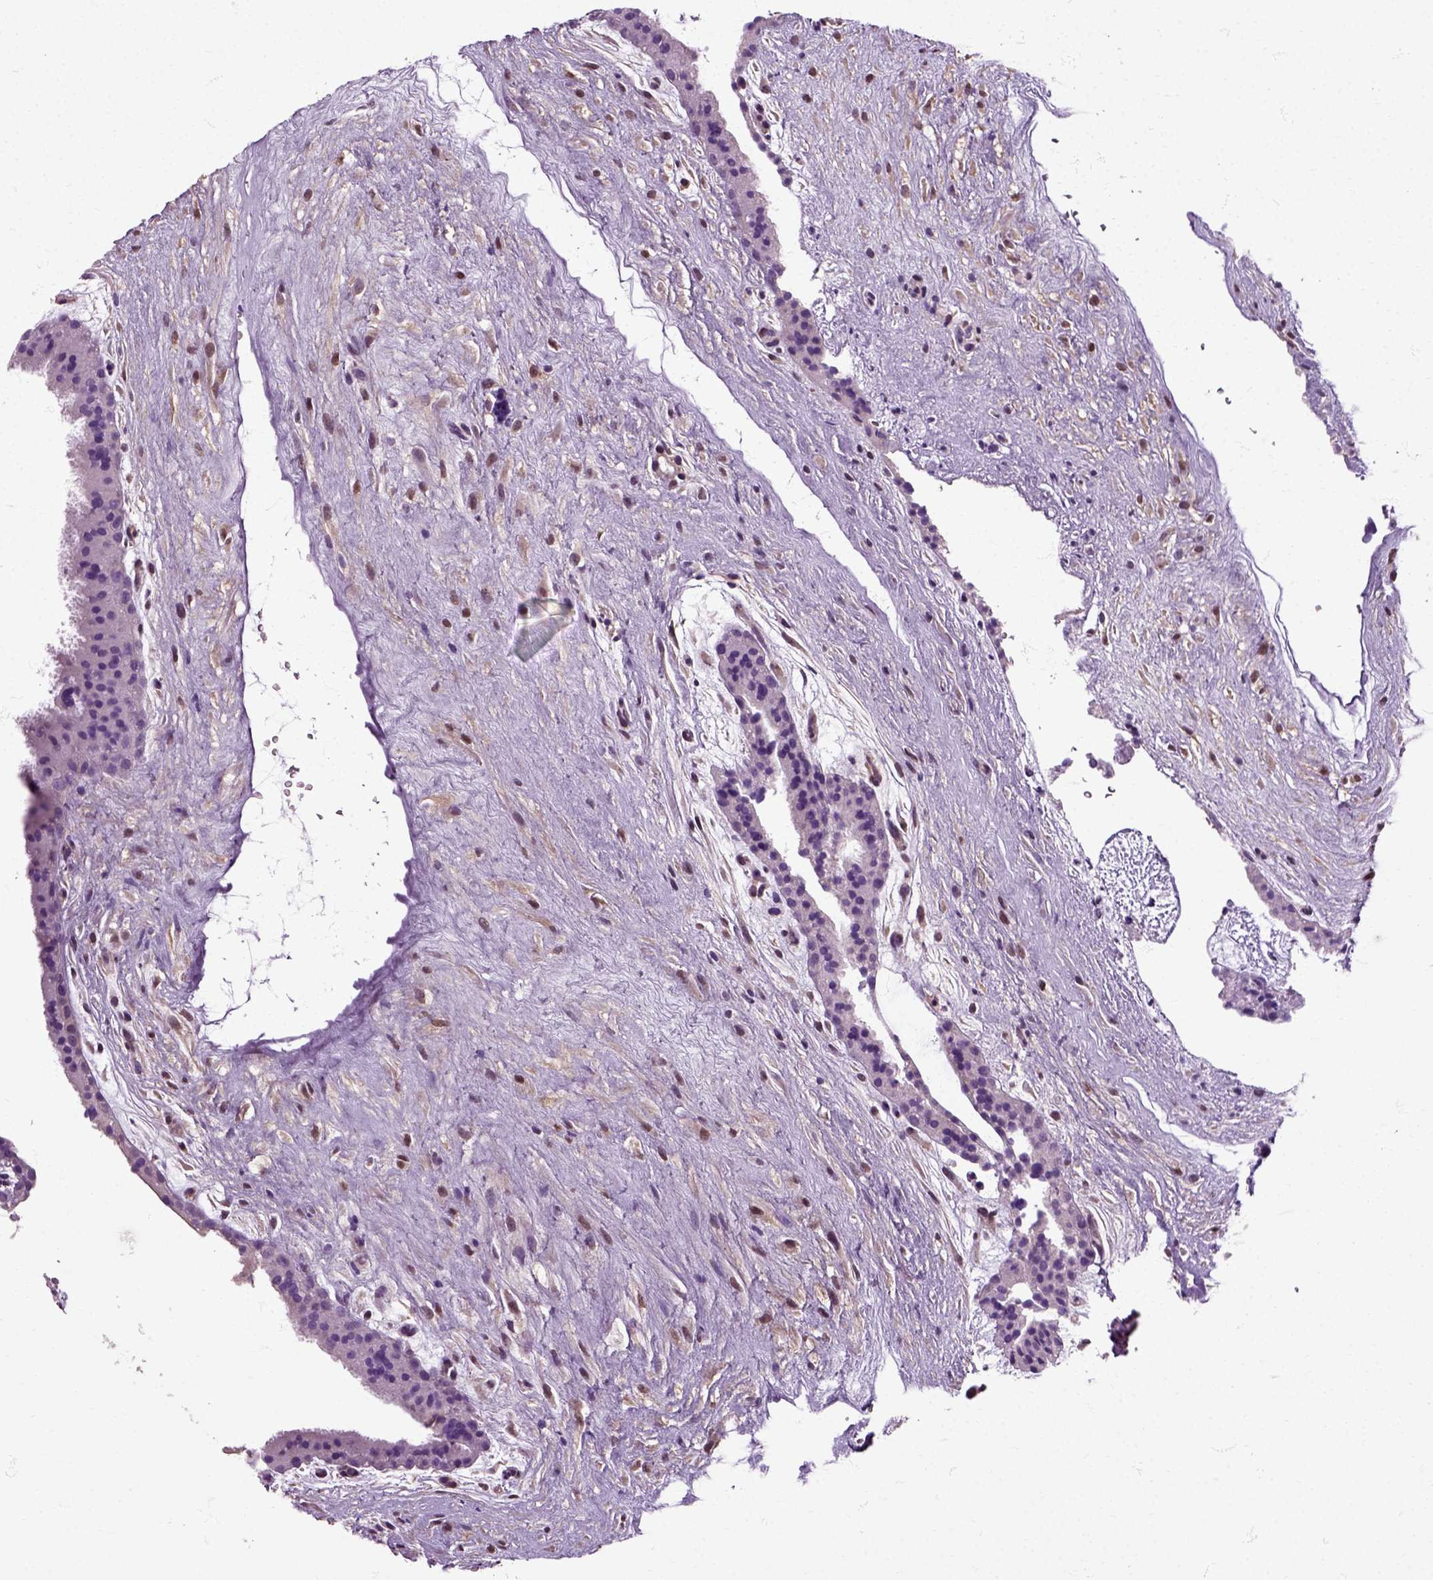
{"staining": {"intensity": "moderate", "quantity": "<25%", "location": "cytoplasmic/membranous,nuclear"}, "tissue": "placenta", "cell_type": "Decidual cells", "image_type": "normal", "snomed": [{"axis": "morphology", "description": "Normal tissue, NOS"}, {"axis": "topography", "description": "Placenta"}], "caption": "High-magnification brightfield microscopy of benign placenta stained with DAB (3,3'-diaminobenzidine) (brown) and counterstained with hematoxylin (blue). decidual cells exhibit moderate cytoplasmic/membranous,nuclear positivity is identified in about<25% of cells.", "gene": "HSPA2", "patient": {"sex": "female", "age": 19}}